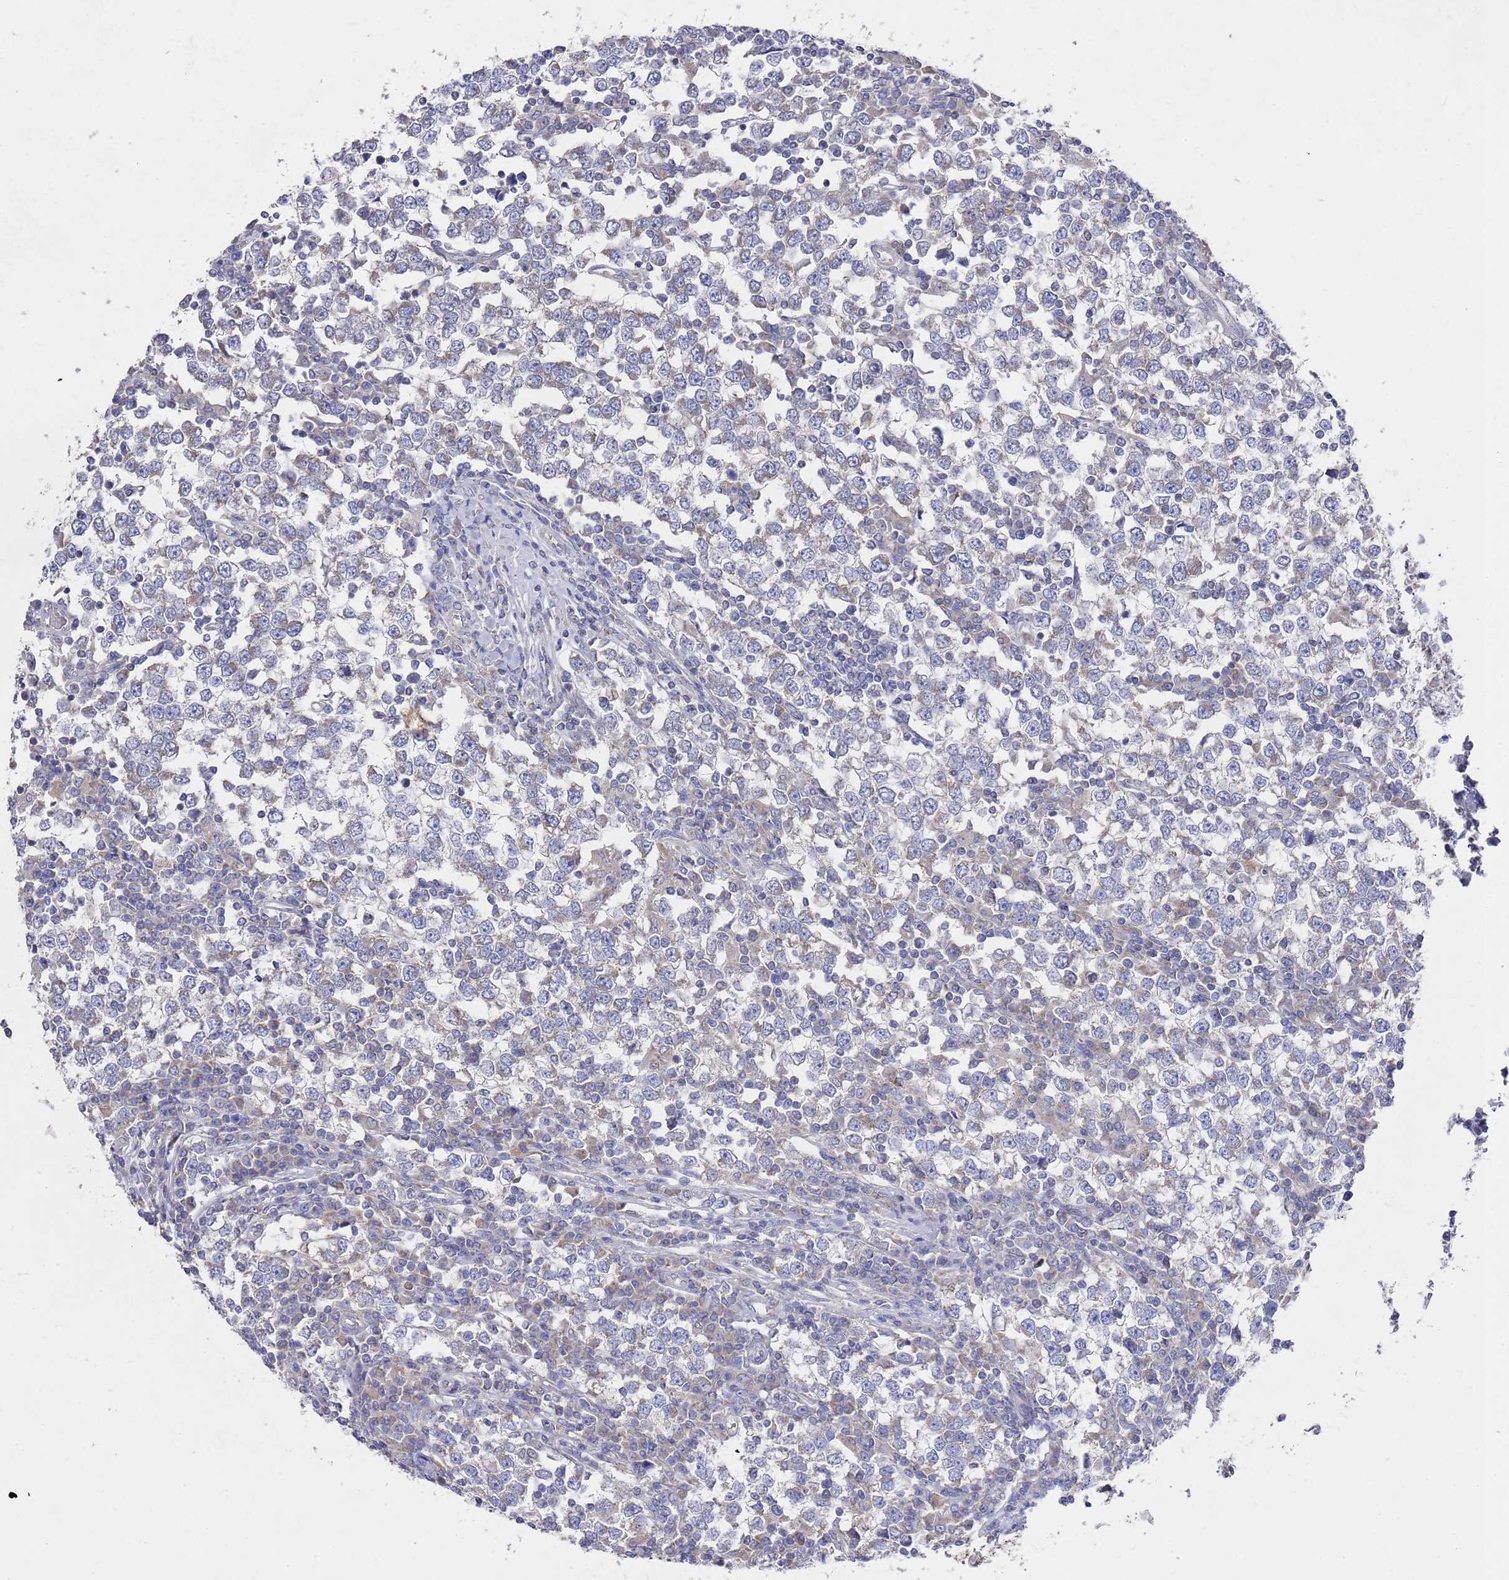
{"staining": {"intensity": "negative", "quantity": "none", "location": "none"}, "tissue": "testis cancer", "cell_type": "Tumor cells", "image_type": "cancer", "snomed": [{"axis": "morphology", "description": "Seminoma, NOS"}, {"axis": "topography", "description": "Testis"}], "caption": "Immunohistochemical staining of testis cancer (seminoma) reveals no significant staining in tumor cells.", "gene": "NPEPPS", "patient": {"sex": "male", "age": 65}}